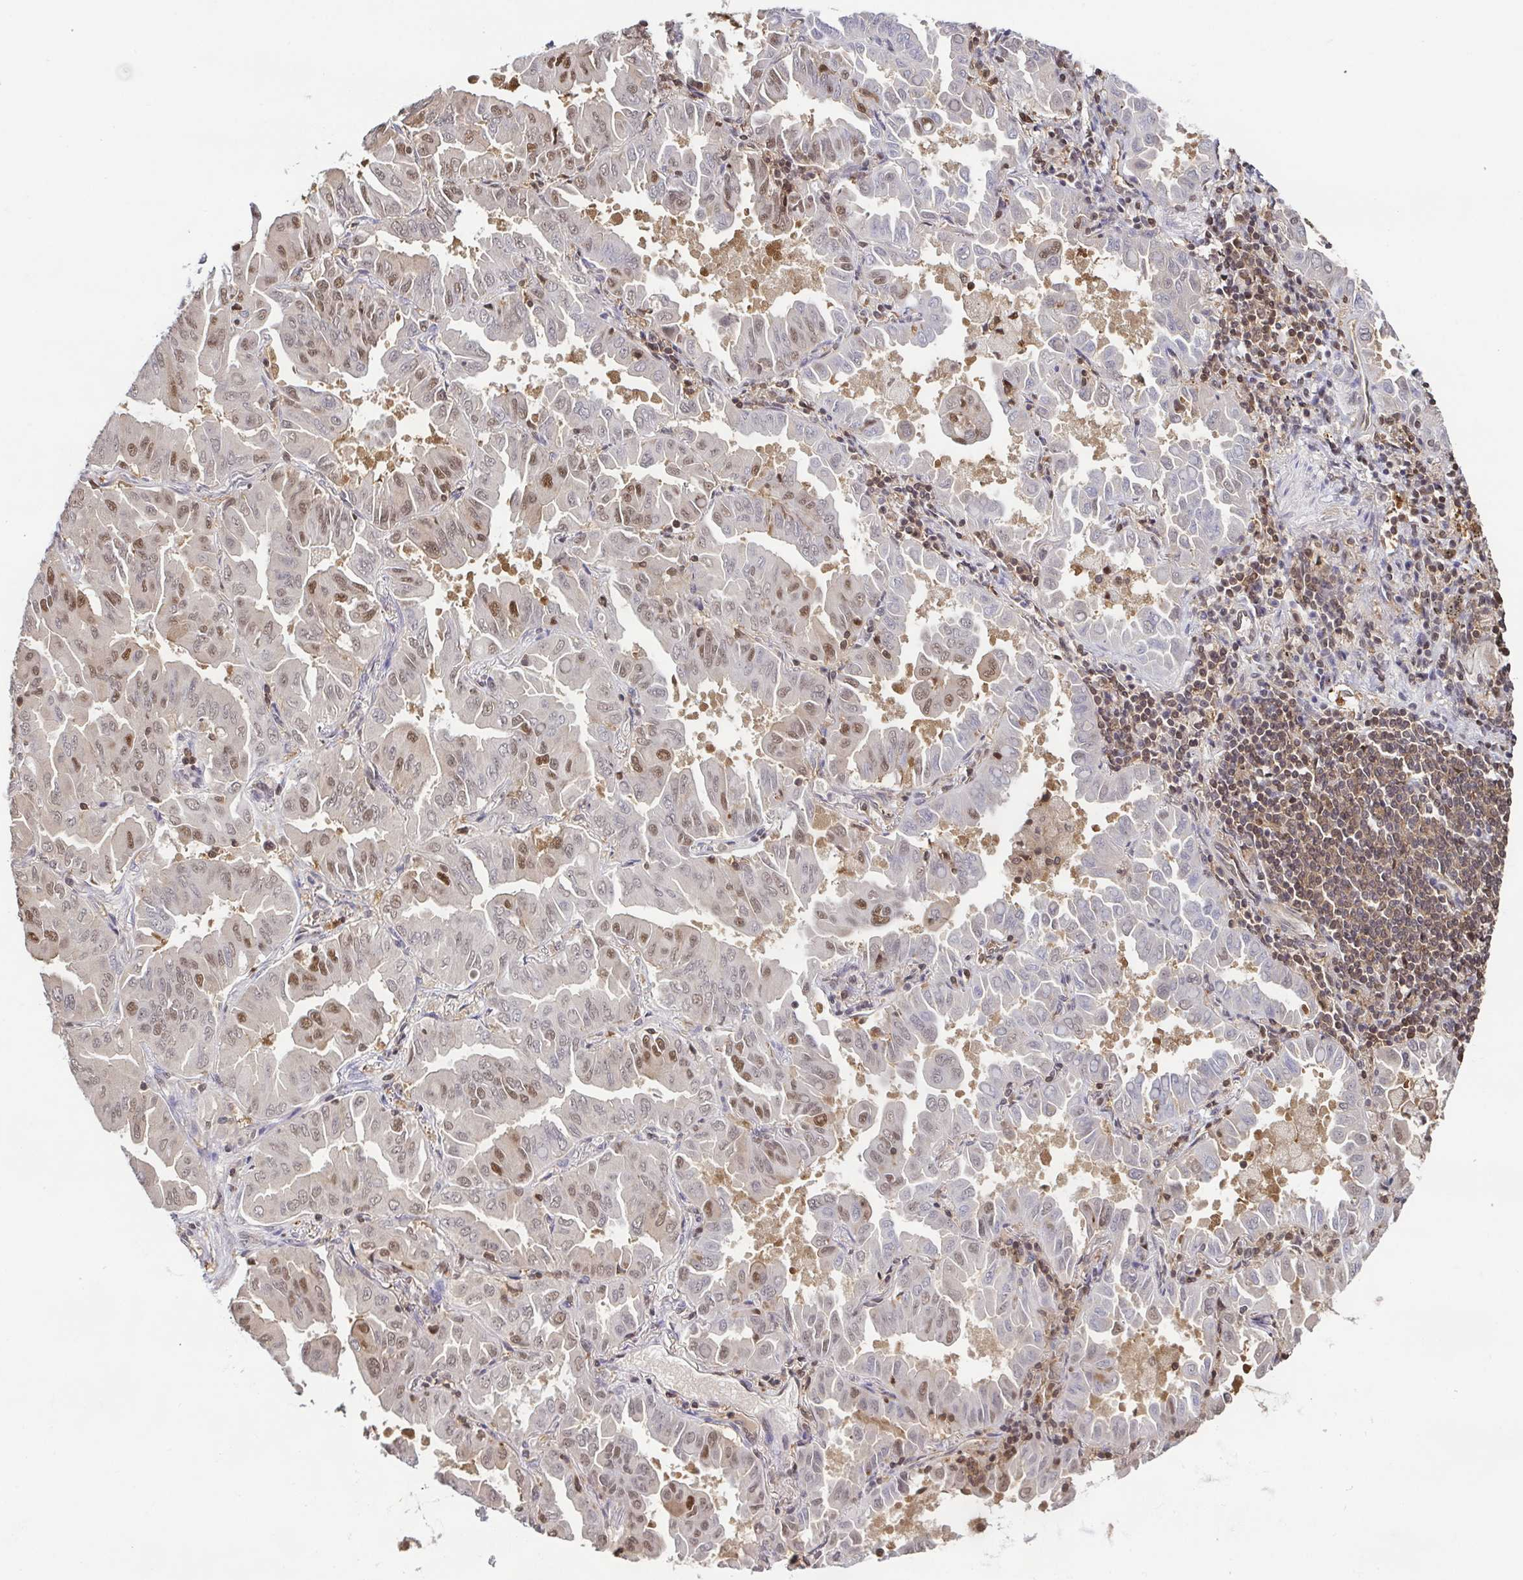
{"staining": {"intensity": "moderate", "quantity": "25%-75%", "location": "nuclear"}, "tissue": "lung cancer", "cell_type": "Tumor cells", "image_type": "cancer", "snomed": [{"axis": "morphology", "description": "Adenocarcinoma, NOS"}, {"axis": "topography", "description": "Lung"}], "caption": "Brown immunohistochemical staining in human lung cancer displays moderate nuclear expression in about 25%-75% of tumor cells. (IHC, brightfield microscopy, high magnification).", "gene": "PSMB9", "patient": {"sex": "male", "age": 64}}